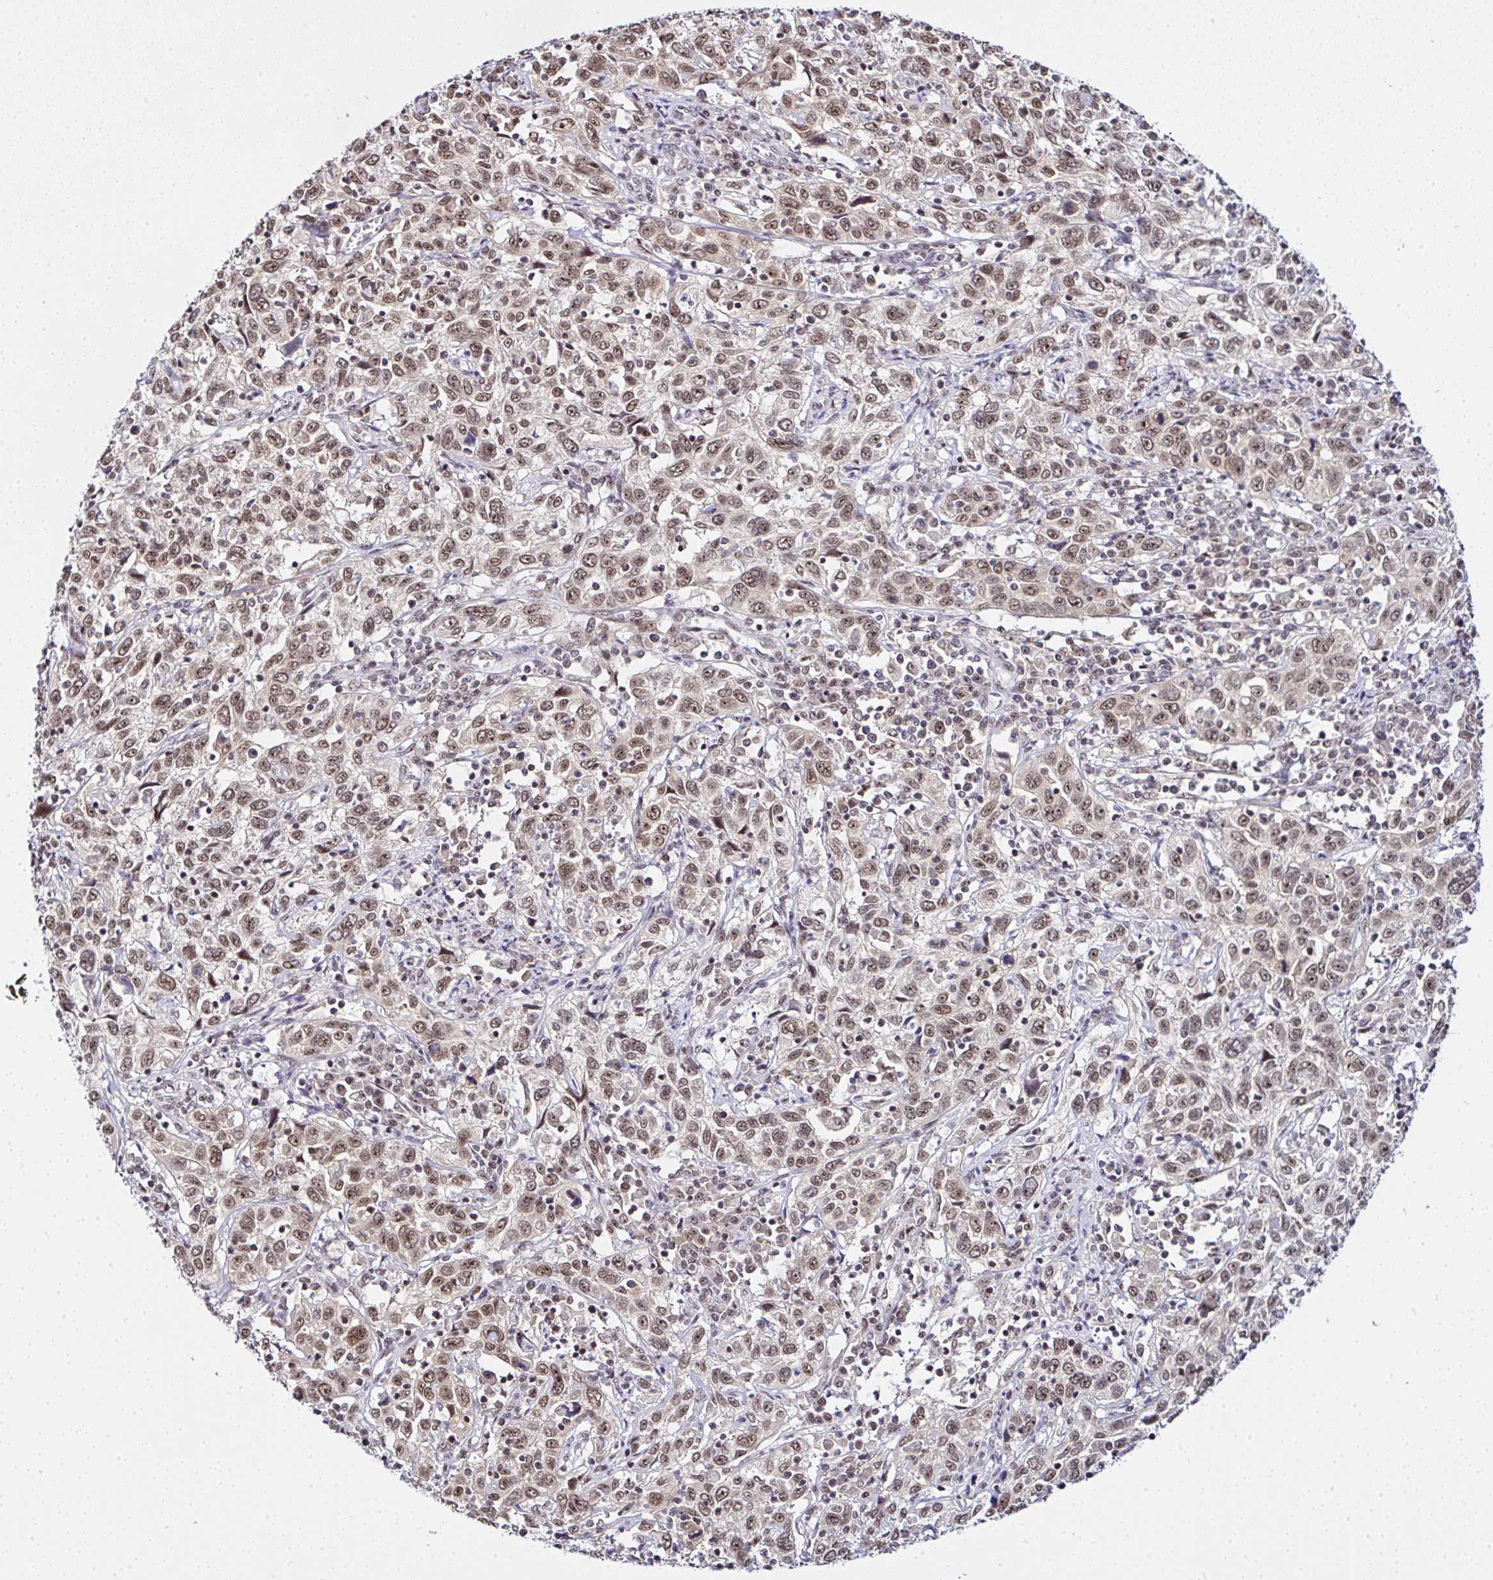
{"staining": {"intensity": "moderate", "quantity": ">75%", "location": "nuclear"}, "tissue": "cervical cancer", "cell_type": "Tumor cells", "image_type": "cancer", "snomed": [{"axis": "morphology", "description": "Squamous cell carcinoma, NOS"}, {"axis": "topography", "description": "Cervix"}], "caption": "Cervical cancer was stained to show a protein in brown. There is medium levels of moderate nuclear expression in approximately >75% of tumor cells. The staining is performed using DAB (3,3'-diaminobenzidine) brown chromogen to label protein expression. The nuclei are counter-stained blue using hematoxylin.", "gene": "PTPN2", "patient": {"sex": "female", "age": 46}}